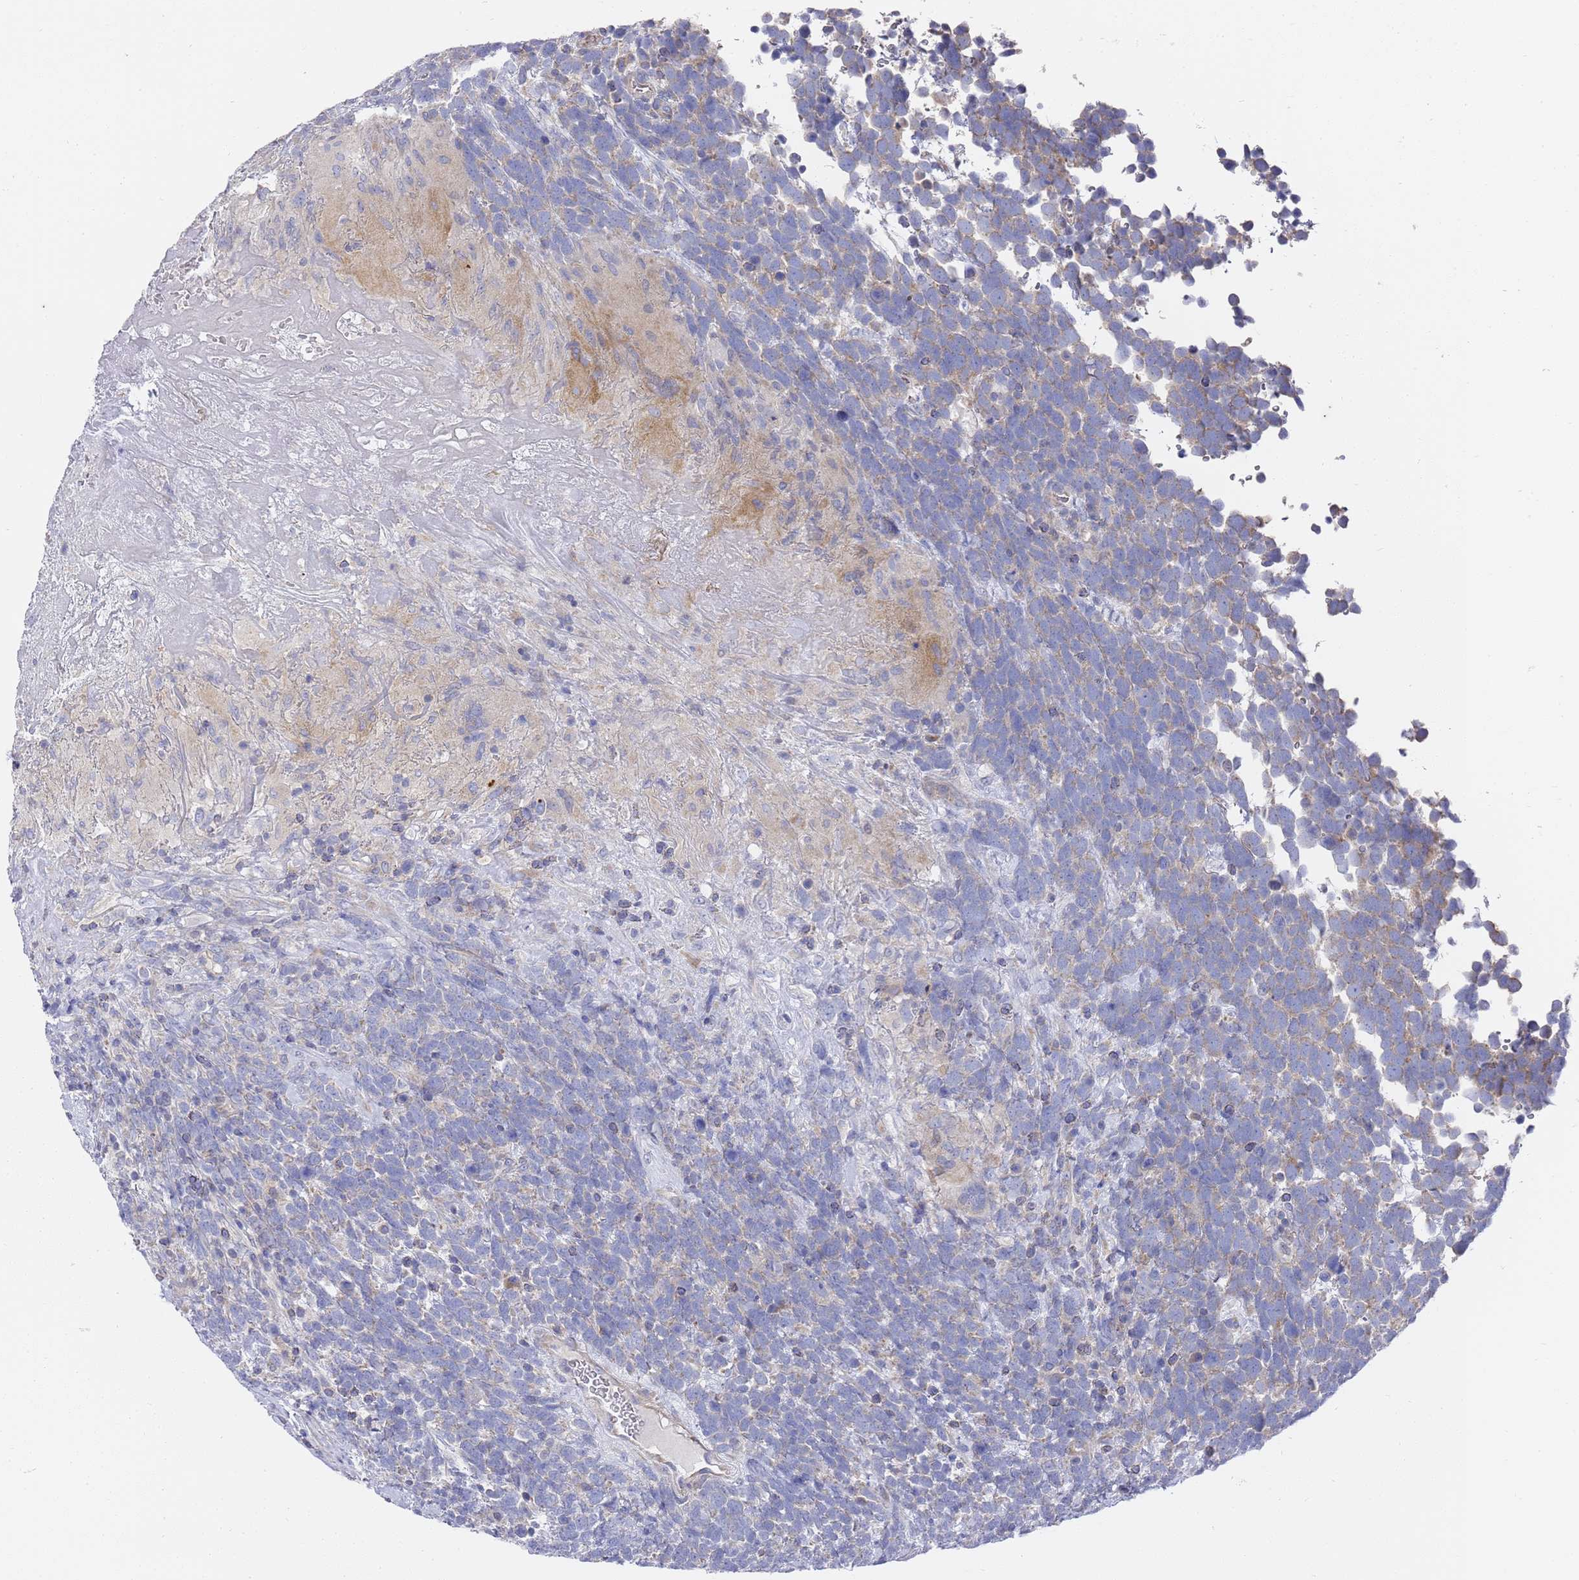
{"staining": {"intensity": "negative", "quantity": "none", "location": "none"}, "tissue": "urothelial cancer", "cell_type": "Tumor cells", "image_type": "cancer", "snomed": [{"axis": "morphology", "description": "Urothelial carcinoma, High grade"}, {"axis": "topography", "description": "Urinary bladder"}], "caption": "A high-resolution image shows immunohistochemistry (IHC) staining of urothelial cancer, which displays no significant expression in tumor cells.", "gene": "SCAPER", "patient": {"sex": "female", "age": 82}}